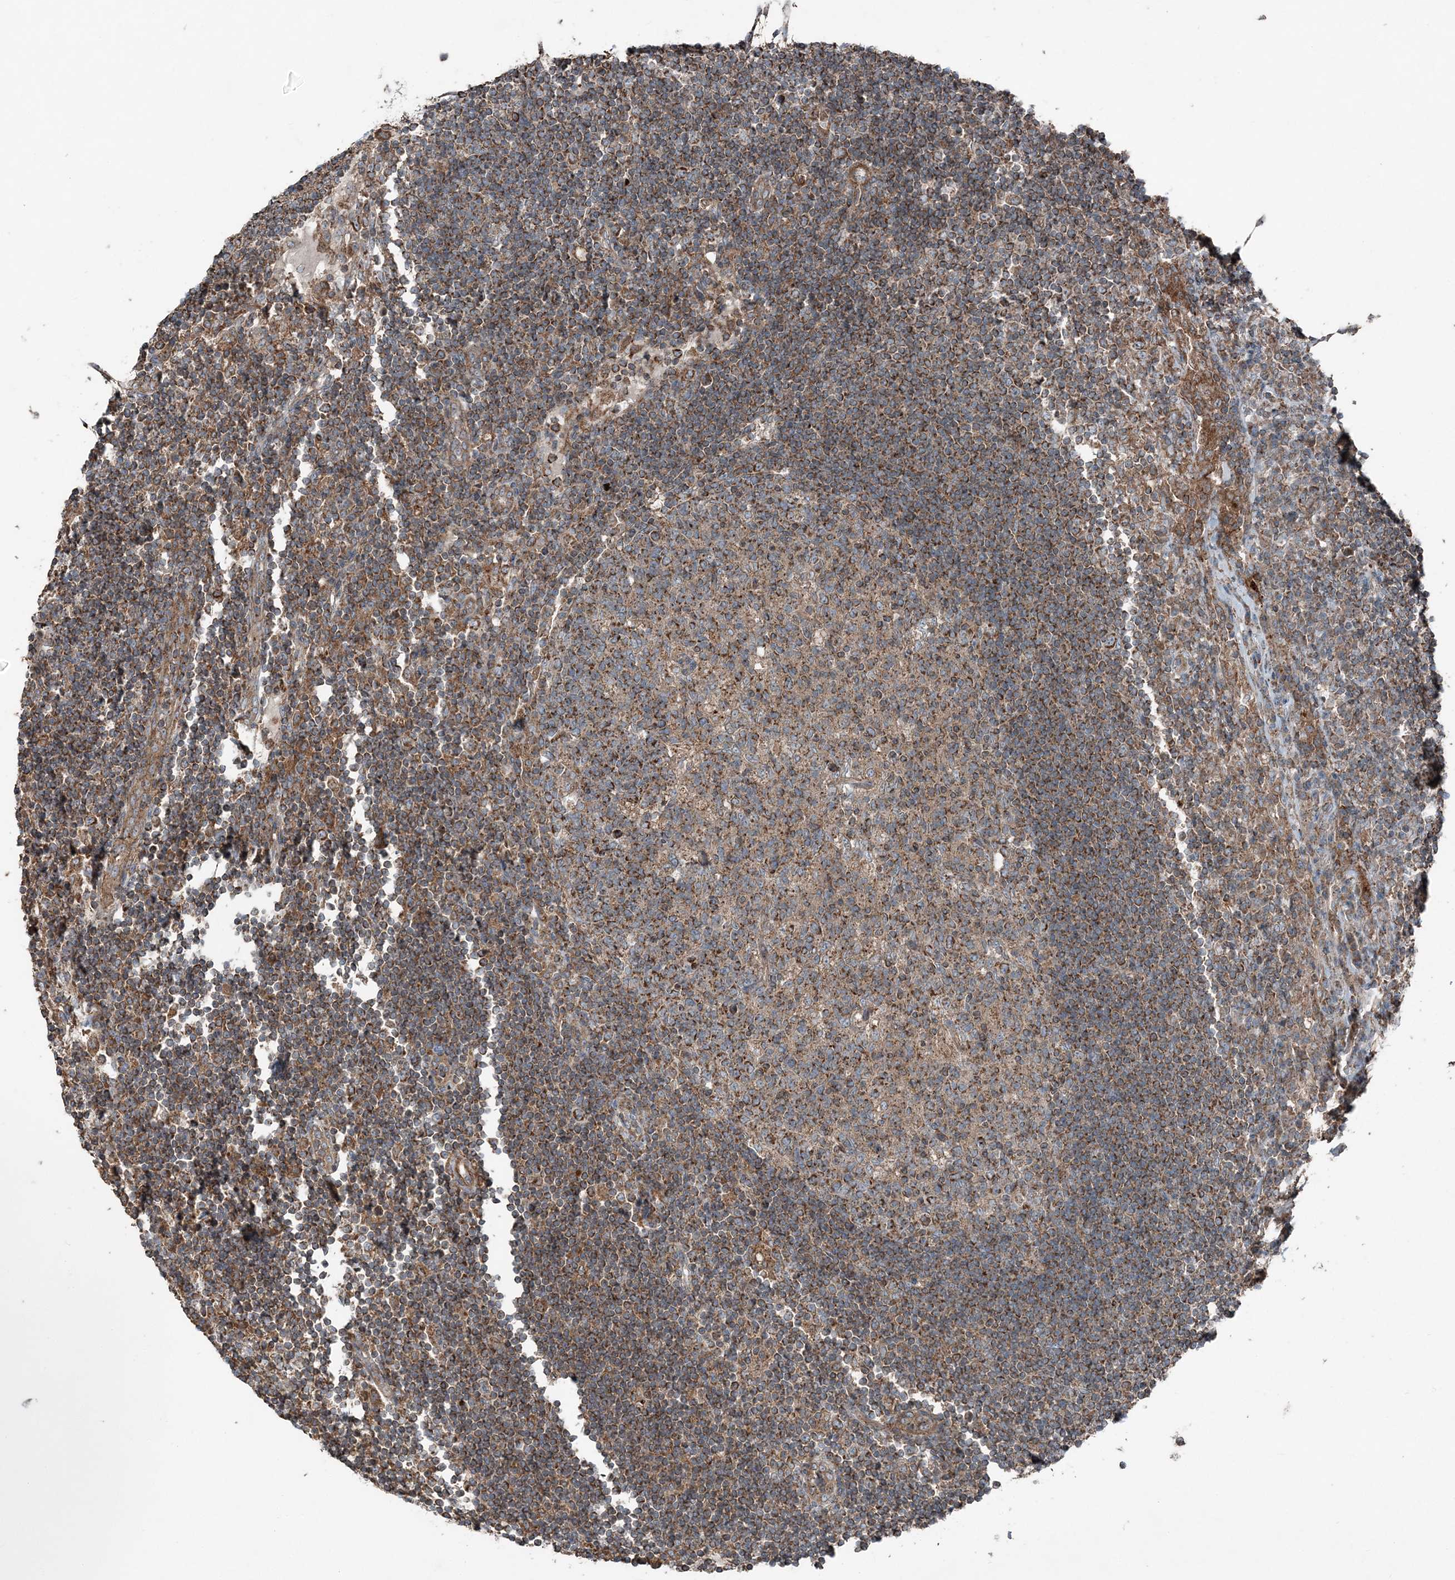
{"staining": {"intensity": "moderate", "quantity": ">75%", "location": "cytoplasmic/membranous"}, "tissue": "lymph node", "cell_type": "Germinal center cells", "image_type": "normal", "snomed": [{"axis": "morphology", "description": "Normal tissue, NOS"}, {"axis": "topography", "description": "Lymph node"}], "caption": "Germinal center cells exhibit moderate cytoplasmic/membranous expression in about >75% of cells in benign lymph node. Using DAB (3,3'-diaminobenzidine) (brown) and hematoxylin (blue) stains, captured at high magnification using brightfield microscopy.", "gene": "KY", "patient": {"sex": "female", "age": 53}}